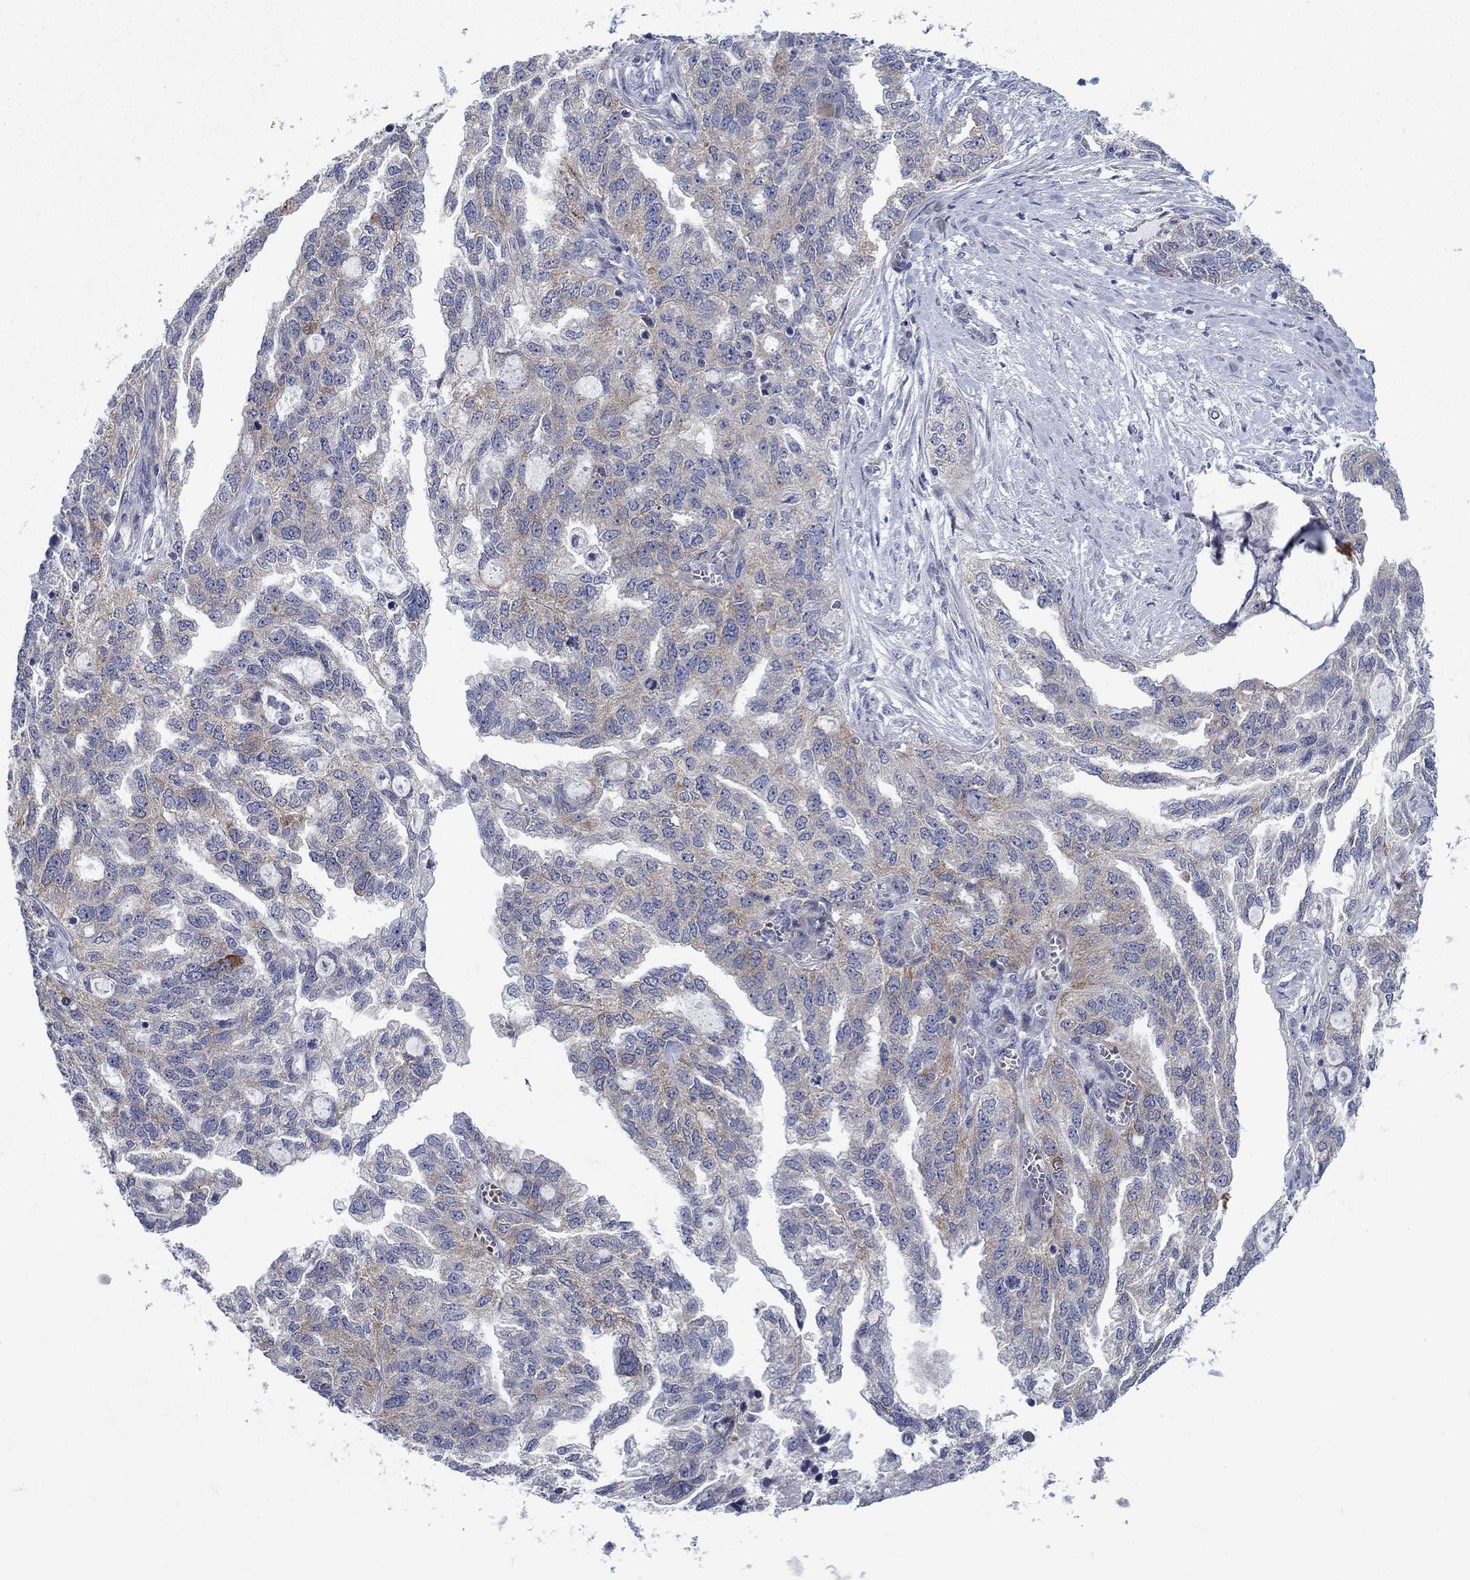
{"staining": {"intensity": "moderate", "quantity": "25%-75%", "location": "cytoplasmic/membranous"}, "tissue": "ovarian cancer", "cell_type": "Tumor cells", "image_type": "cancer", "snomed": [{"axis": "morphology", "description": "Cystadenocarcinoma, serous, NOS"}, {"axis": "topography", "description": "Ovary"}], "caption": "Immunohistochemical staining of human ovarian cancer demonstrates medium levels of moderate cytoplasmic/membranous protein positivity in about 25%-75% of tumor cells. The staining was performed using DAB (3,3'-diaminobenzidine) to visualize the protein expression in brown, while the nuclei were stained in blue with hematoxylin (Magnification: 20x).", "gene": "FXR1", "patient": {"sex": "female", "age": 51}}